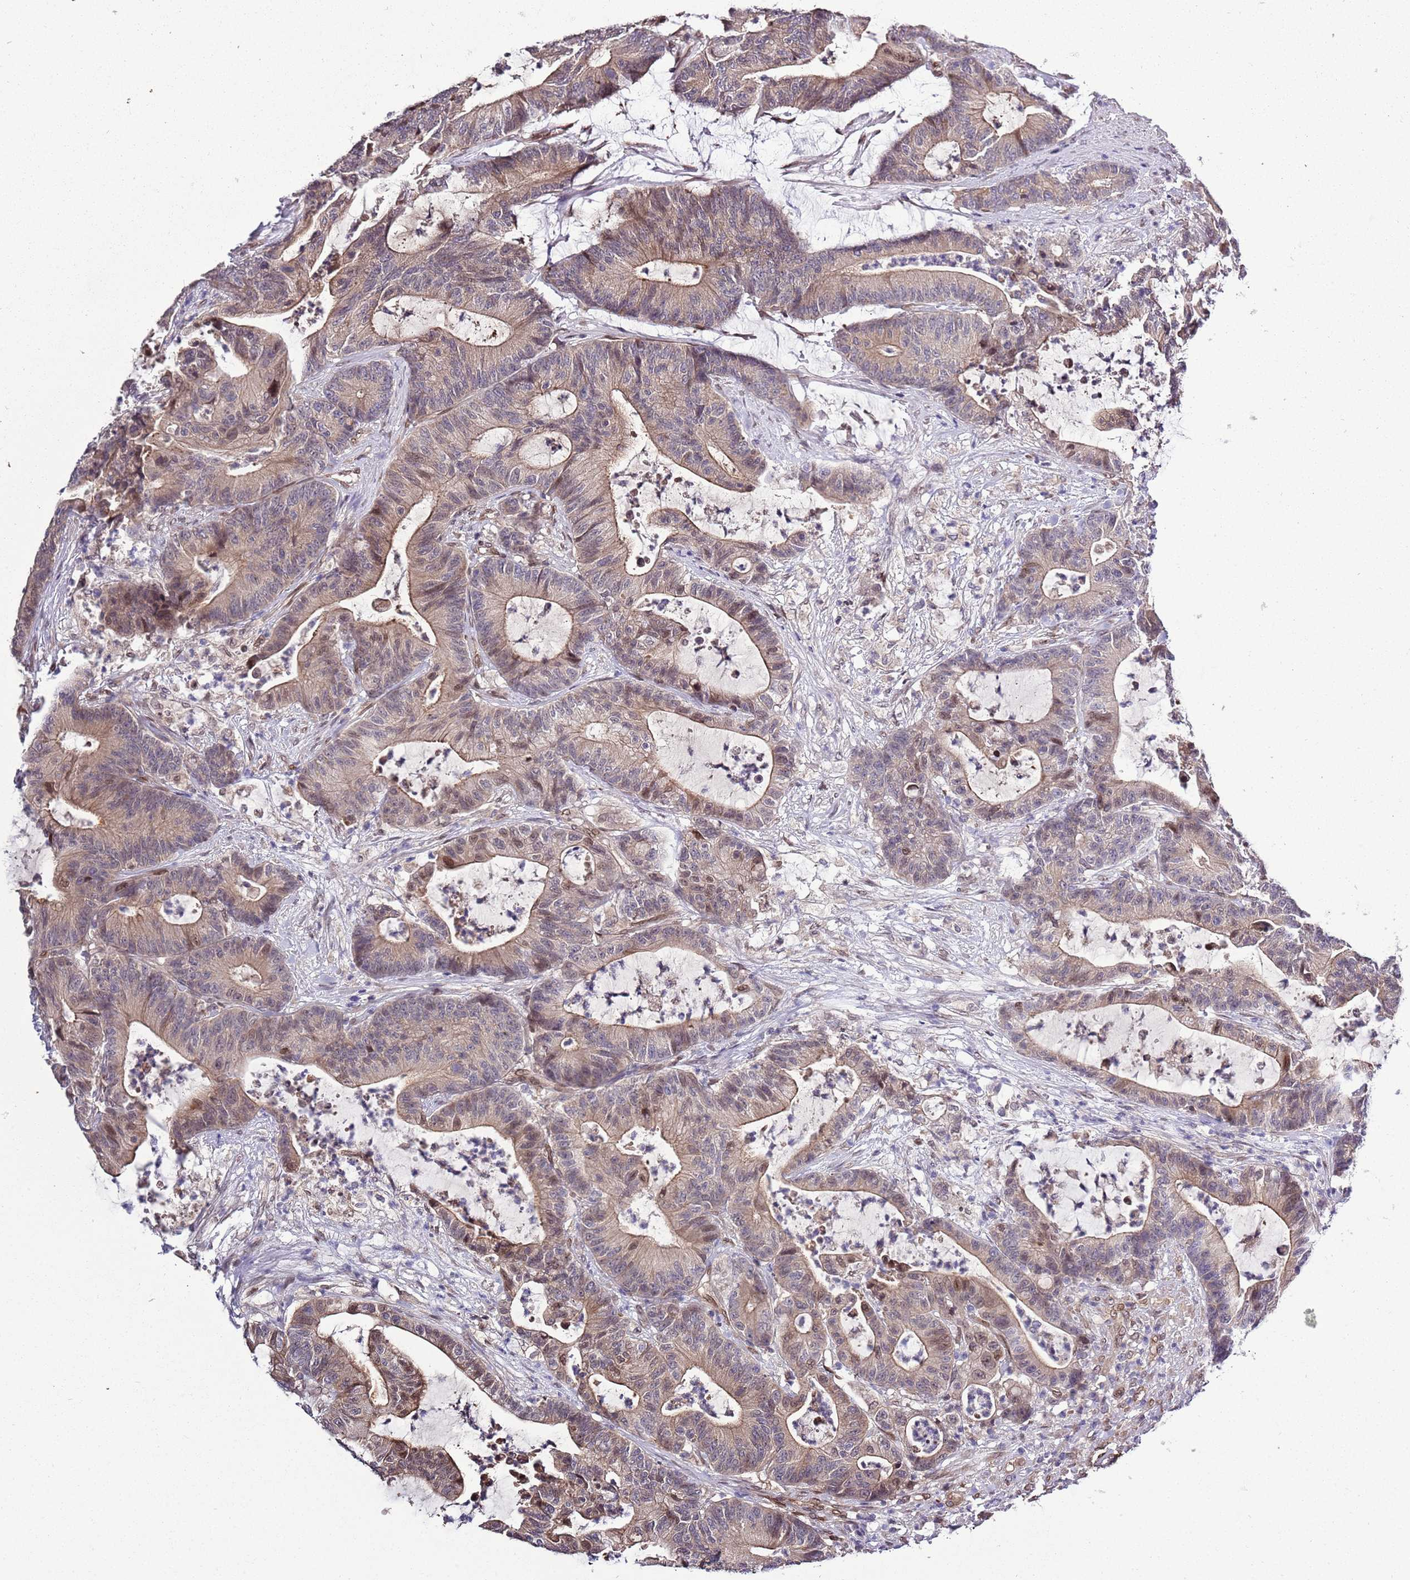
{"staining": {"intensity": "moderate", "quantity": "25%-75%", "location": "cytoplasmic/membranous,nuclear"}, "tissue": "colorectal cancer", "cell_type": "Tumor cells", "image_type": "cancer", "snomed": [{"axis": "morphology", "description": "Adenocarcinoma, NOS"}, {"axis": "topography", "description": "Colon"}], "caption": "A brown stain shows moderate cytoplasmic/membranous and nuclear expression of a protein in human colorectal adenocarcinoma tumor cells. The protein of interest is shown in brown color, while the nuclei are stained blue.", "gene": "ZNF665", "patient": {"sex": "female", "age": 84}}